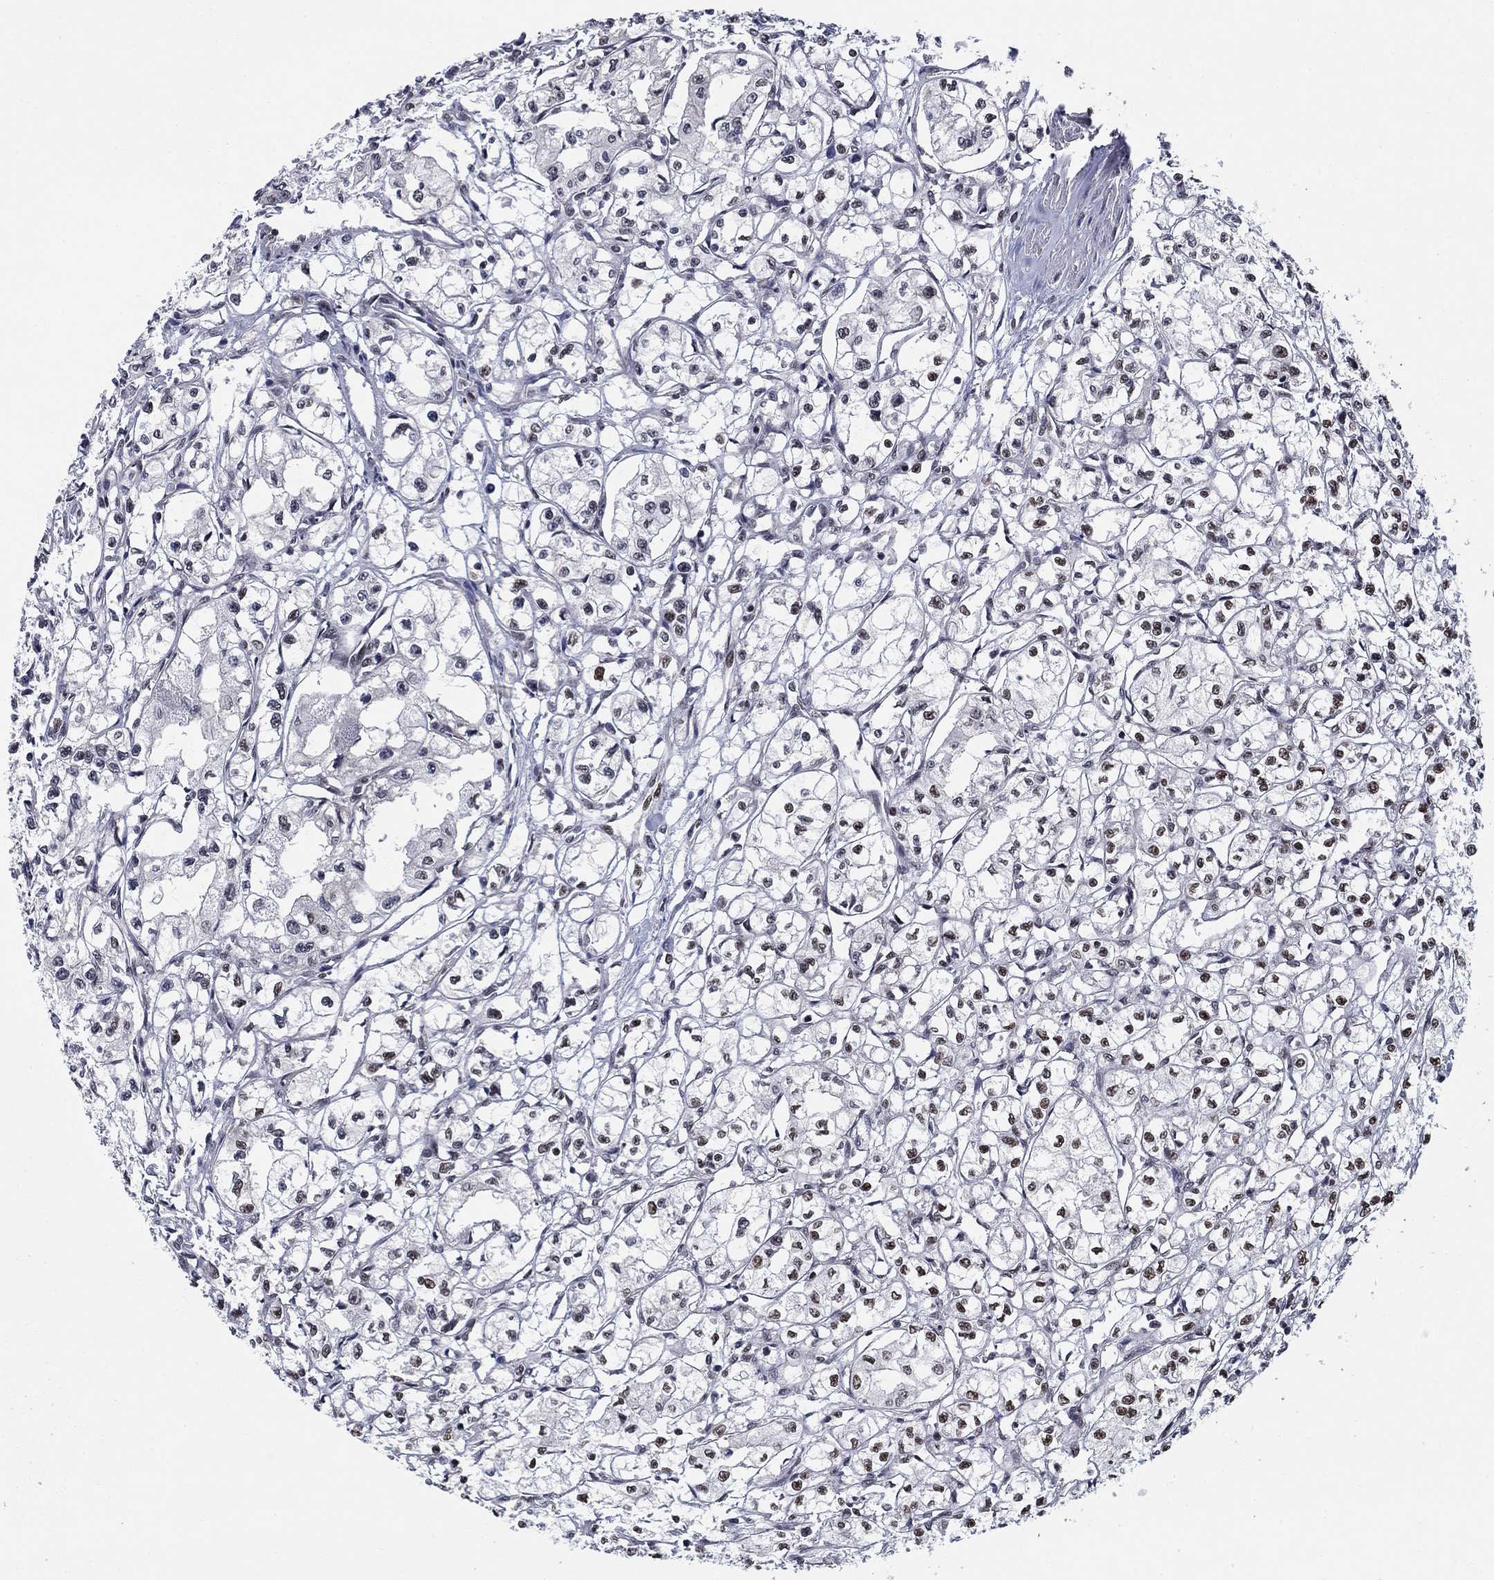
{"staining": {"intensity": "moderate", "quantity": "<25%", "location": "nuclear"}, "tissue": "renal cancer", "cell_type": "Tumor cells", "image_type": "cancer", "snomed": [{"axis": "morphology", "description": "Adenocarcinoma, NOS"}, {"axis": "topography", "description": "Kidney"}], "caption": "The immunohistochemical stain highlights moderate nuclear positivity in tumor cells of adenocarcinoma (renal) tissue. The protein of interest is shown in brown color, while the nuclei are stained blue.", "gene": "RPRD1B", "patient": {"sex": "male", "age": 56}}